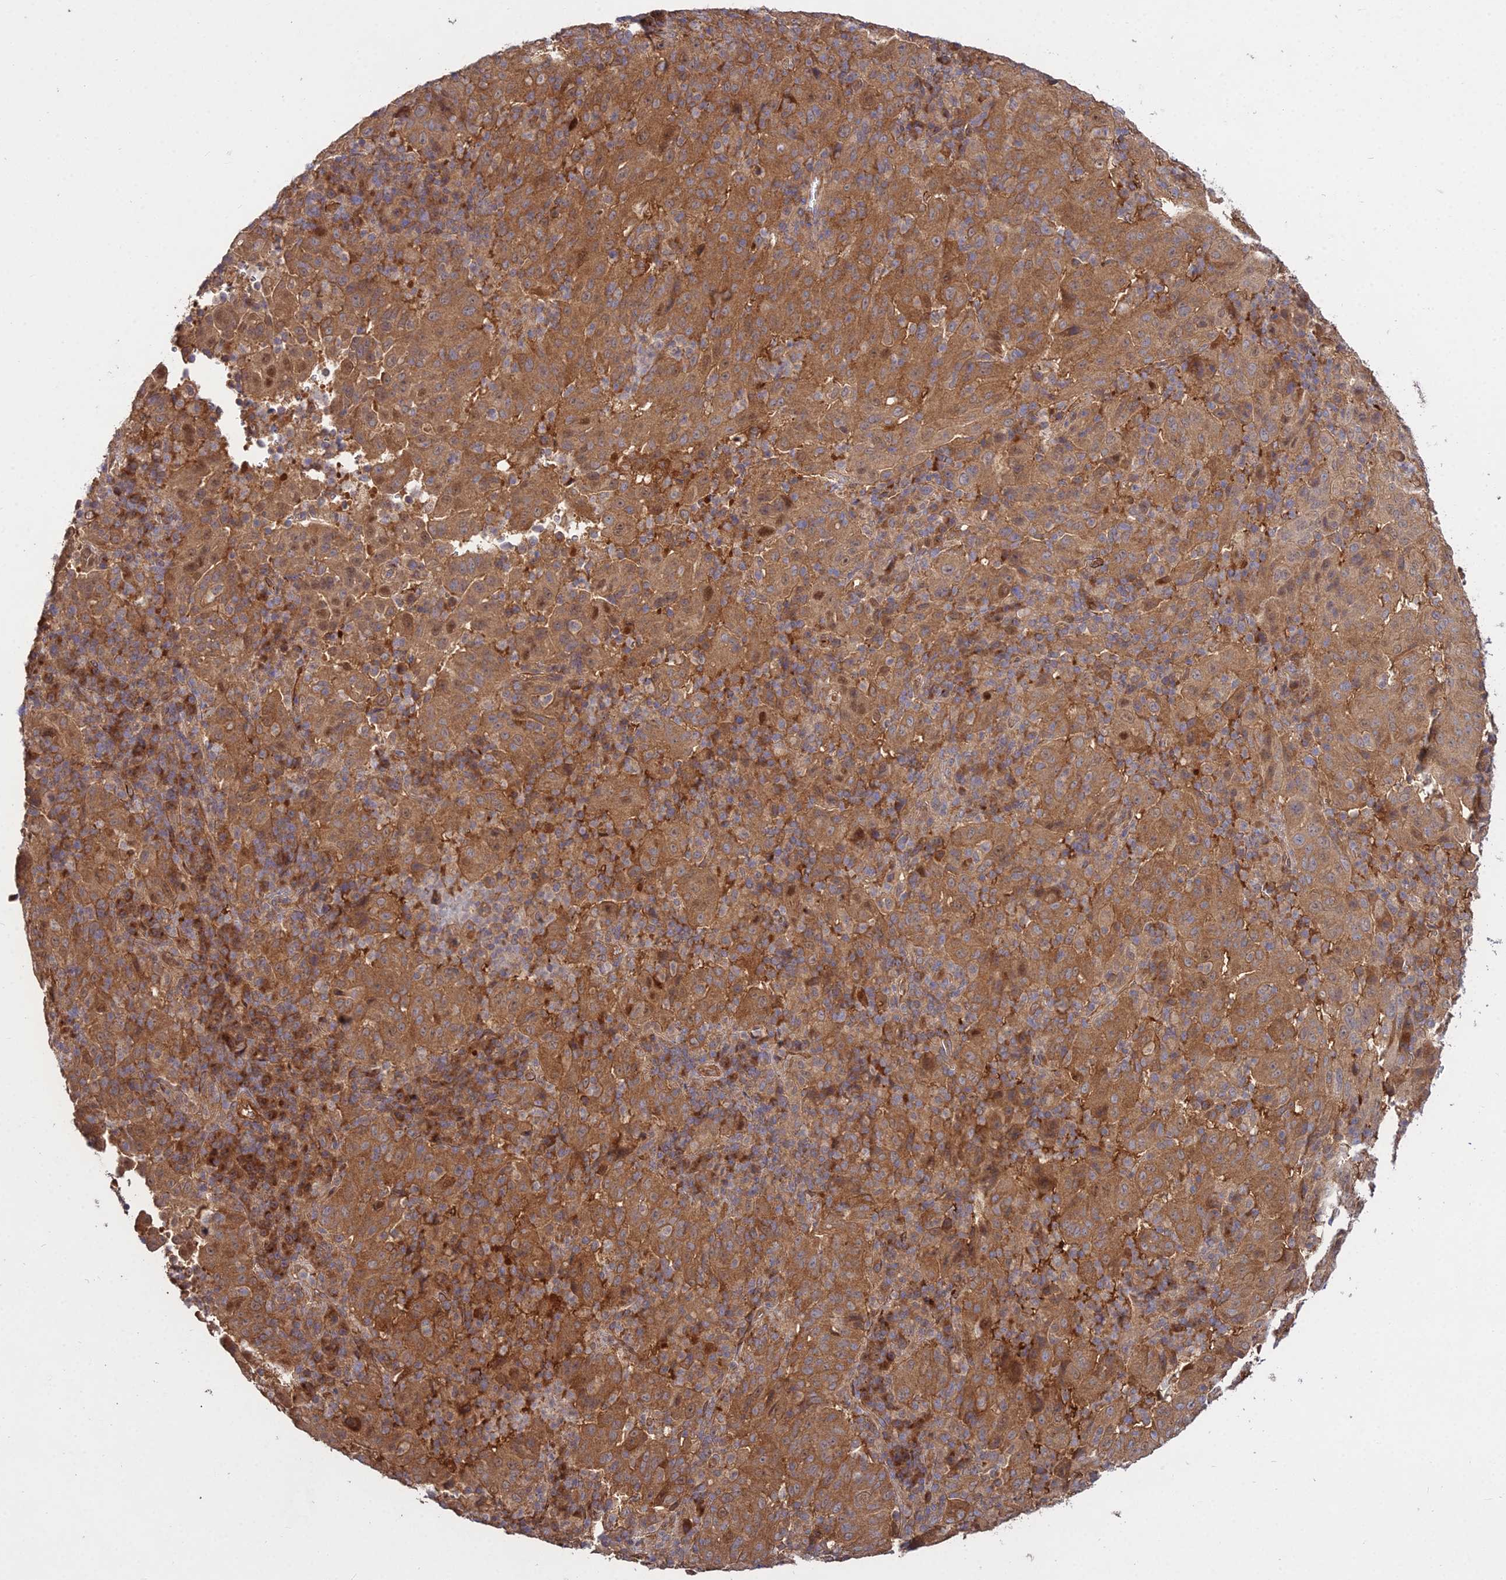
{"staining": {"intensity": "moderate", "quantity": ">75%", "location": "cytoplasmic/membranous"}, "tissue": "pancreatic cancer", "cell_type": "Tumor cells", "image_type": "cancer", "snomed": [{"axis": "morphology", "description": "Adenocarcinoma, NOS"}, {"axis": "topography", "description": "Pancreas"}], "caption": "An immunohistochemistry micrograph of tumor tissue is shown. Protein staining in brown labels moderate cytoplasmic/membranous positivity in pancreatic adenocarcinoma within tumor cells.", "gene": "GRTP1", "patient": {"sex": "male", "age": 63}}